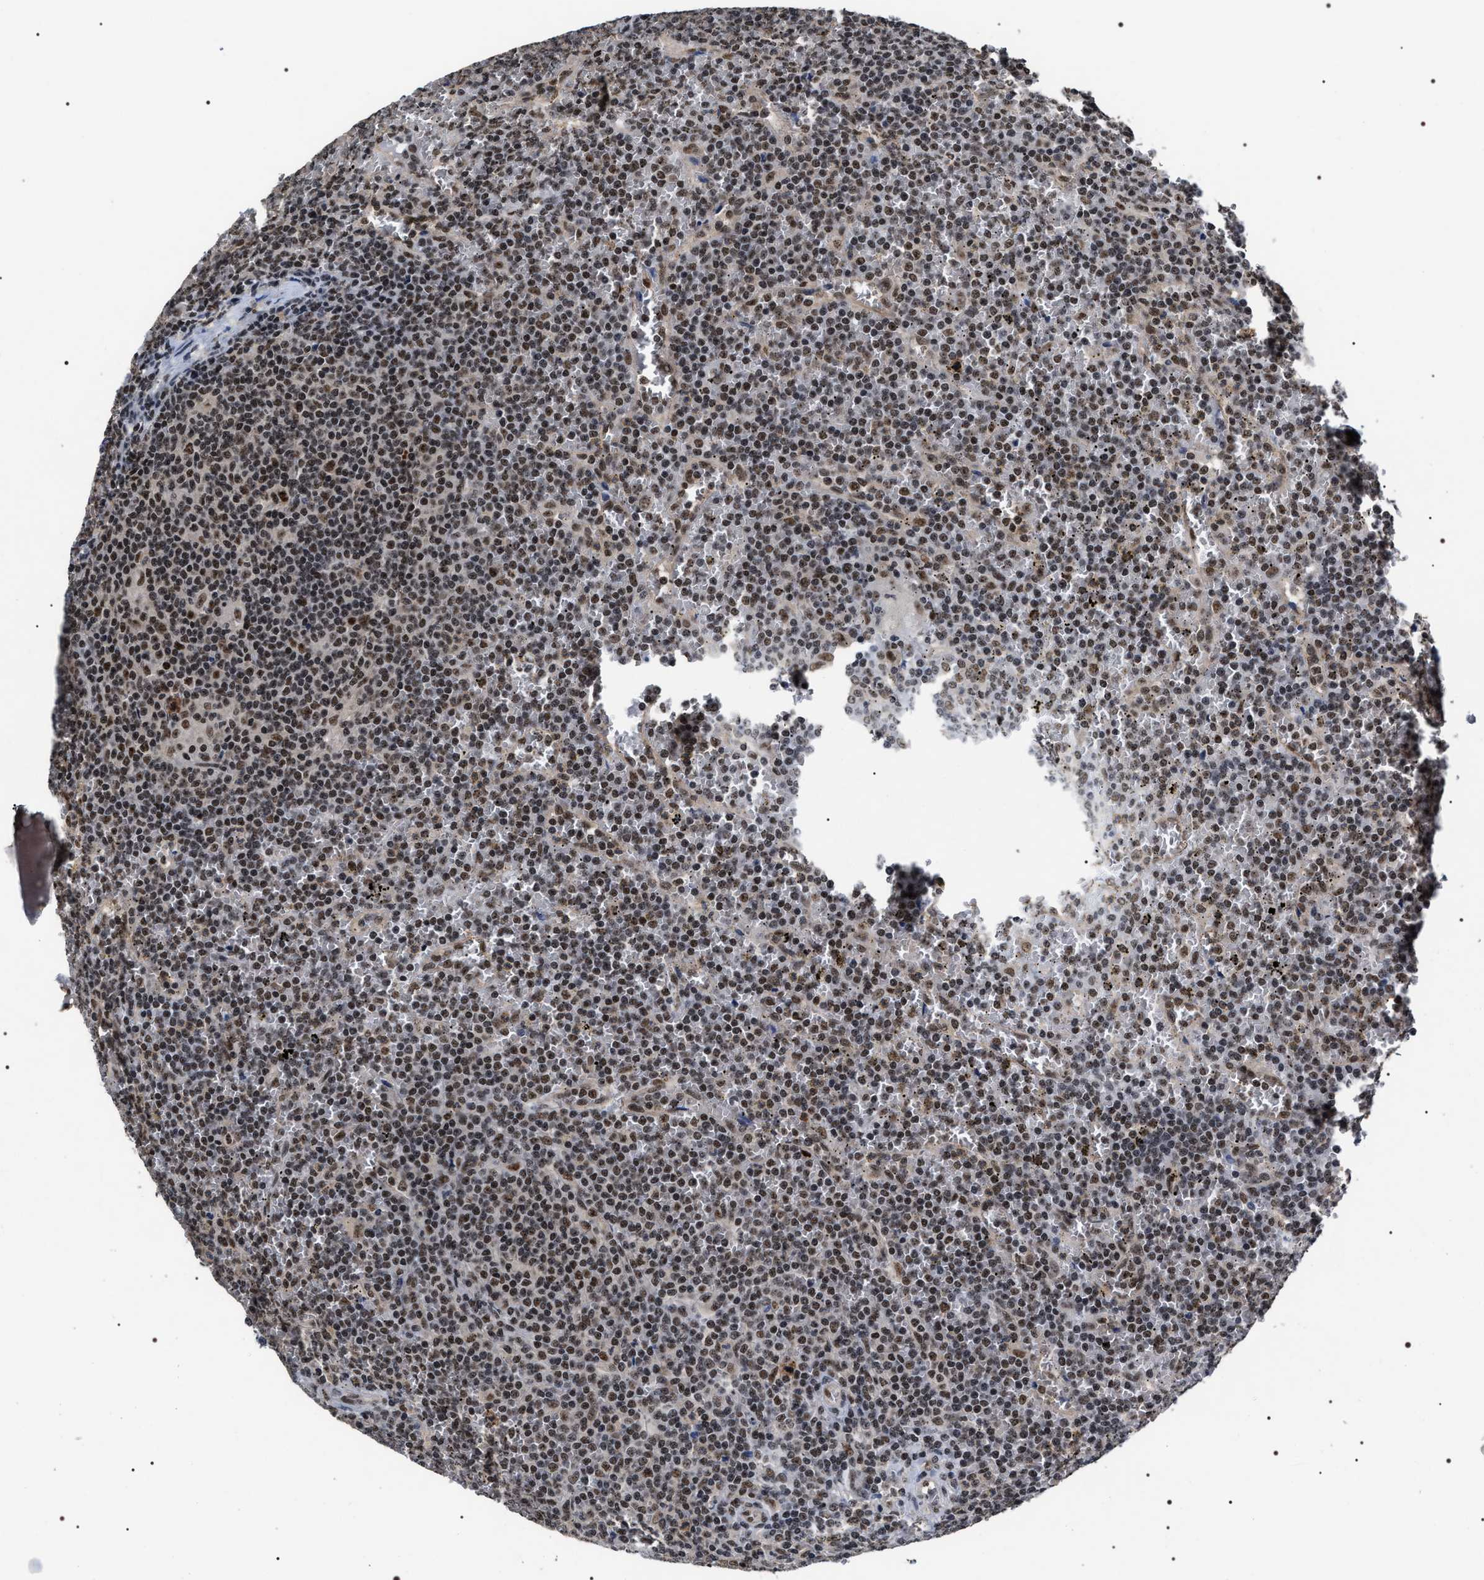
{"staining": {"intensity": "strong", "quantity": ">75%", "location": "nuclear"}, "tissue": "lymphoma", "cell_type": "Tumor cells", "image_type": "cancer", "snomed": [{"axis": "morphology", "description": "Malignant lymphoma, non-Hodgkin's type, Low grade"}, {"axis": "topography", "description": "Spleen"}], "caption": "Tumor cells display high levels of strong nuclear expression in approximately >75% of cells in human lymphoma. The protein is shown in brown color, while the nuclei are stained blue.", "gene": "RRP1B", "patient": {"sex": "female", "age": 19}}